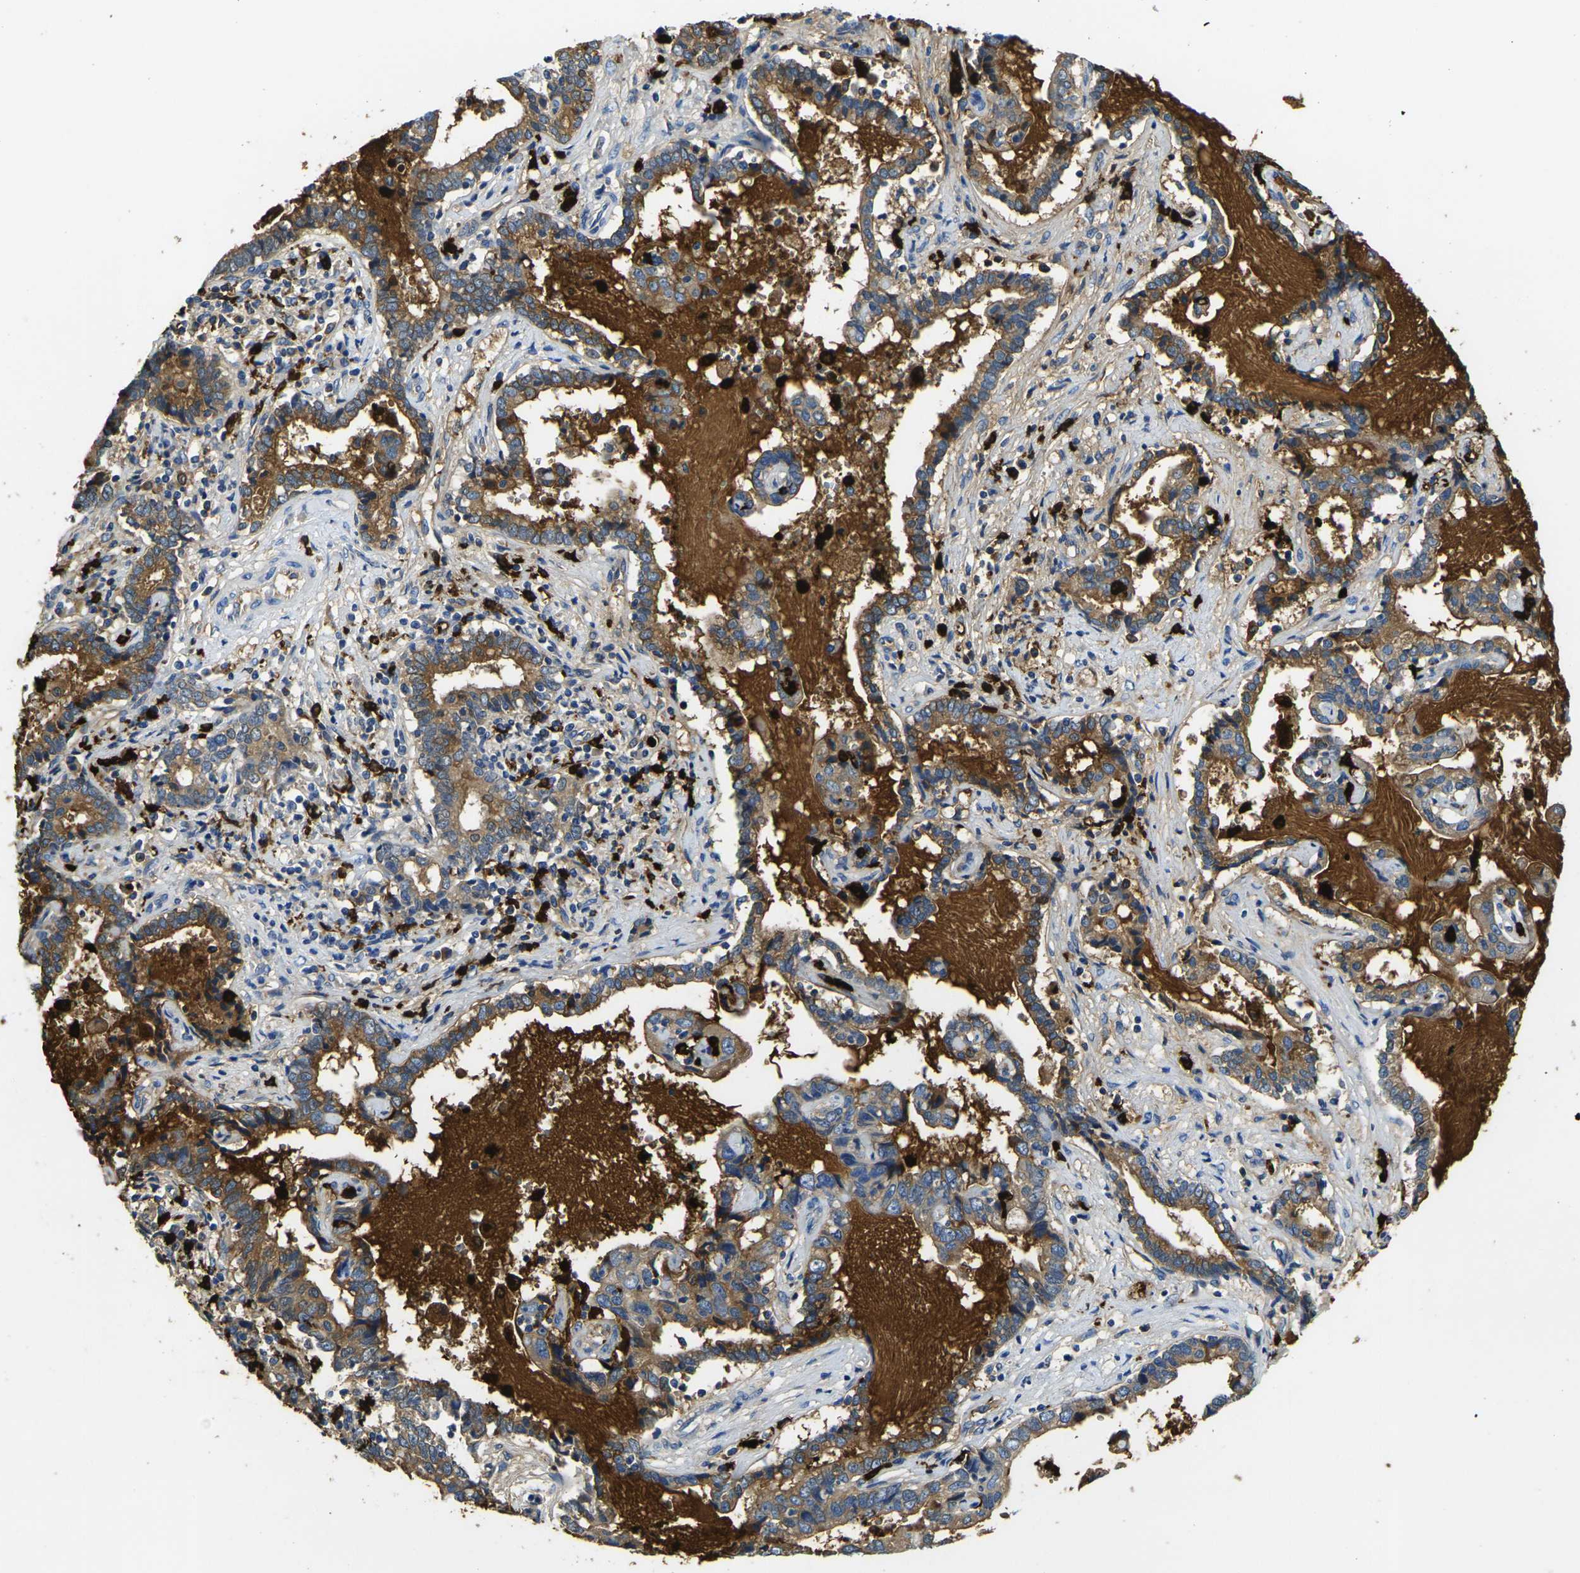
{"staining": {"intensity": "strong", "quantity": ">75%", "location": "cytoplasmic/membranous"}, "tissue": "liver cancer", "cell_type": "Tumor cells", "image_type": "cancer", "snomed": [{"axis": "morphology", "description": "Cholangiocarcinoma"}, {"axis": "topography", "description": "Liver"}], "caption": "Human liver cancer (cholangiocarcinoma) stained for a protein (brown) displays strong cytoplasmic/membranous positive staining in approximately >75% of tumor cells.", "gene": "S100A9", "patient": {"sex": "male", "age": 57}}